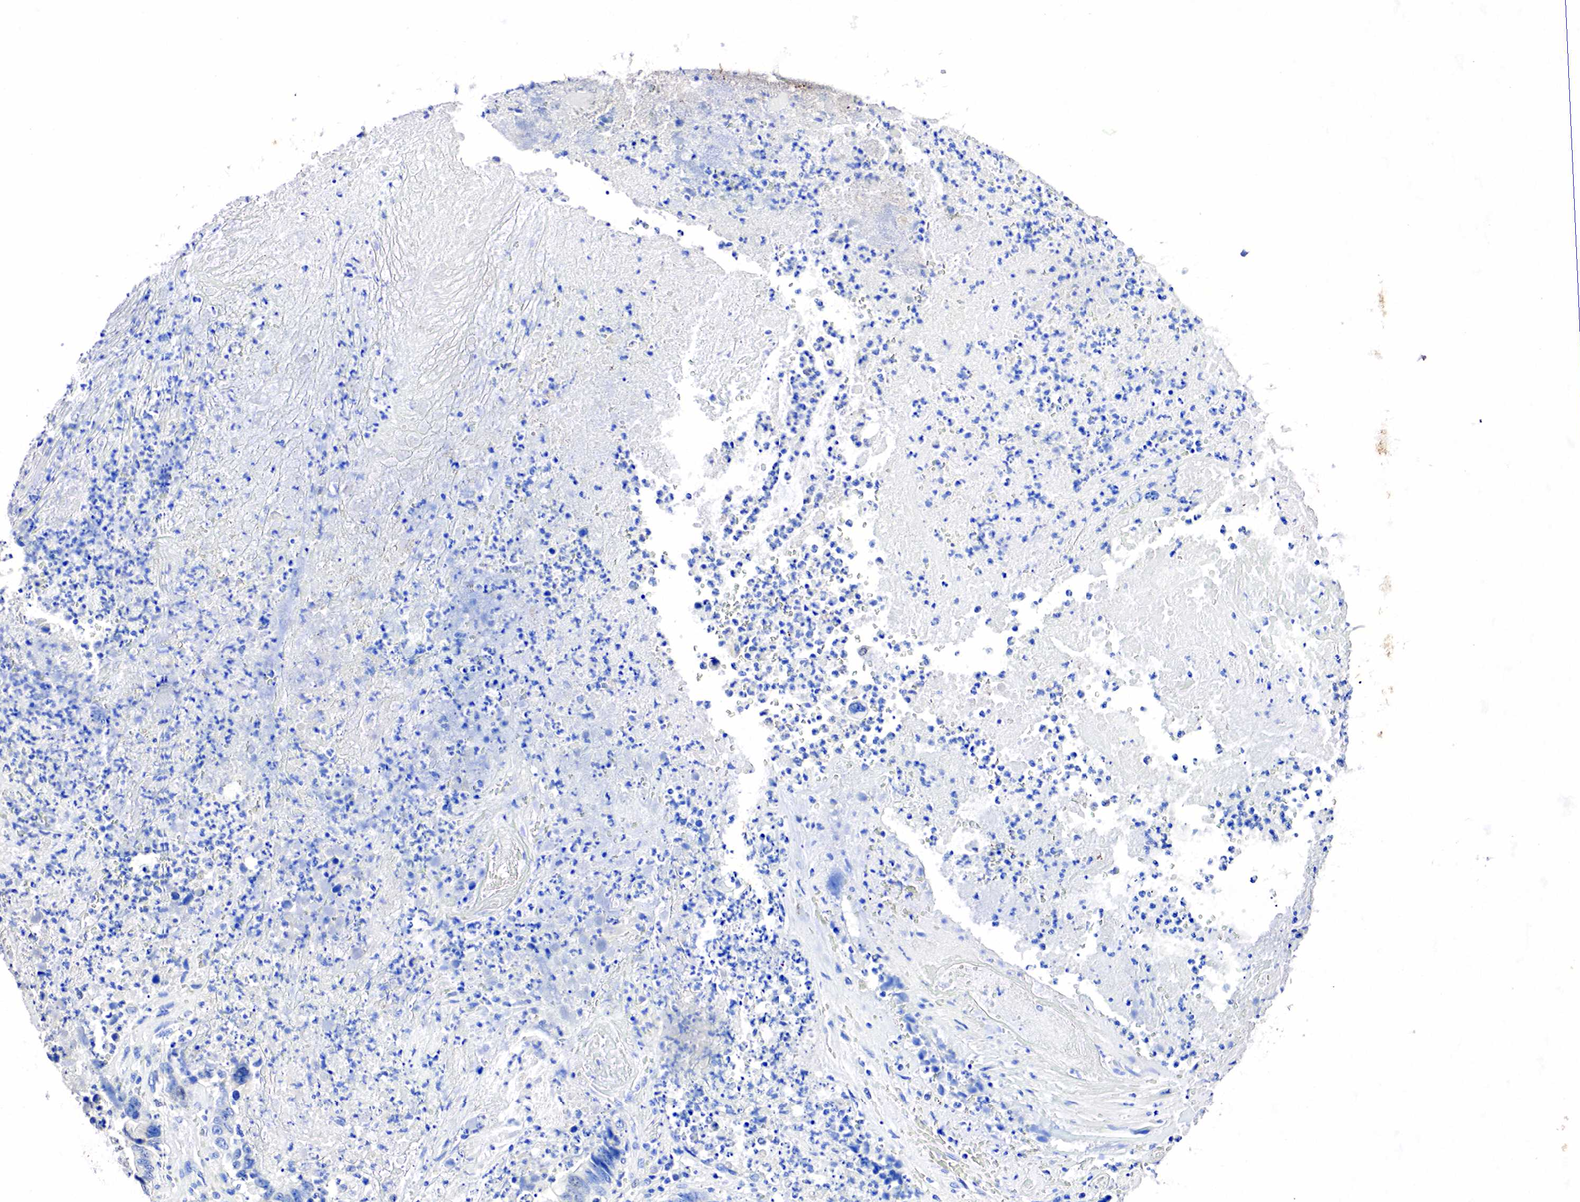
{"staining": {"intensity": "negative", "quantity": "none", "location": "none"}, "tissue": "colorectal cancer", "cell_type": "Tumor cells", "image_type": "cancer", "snomed": [{"axis": "morphology", "description": "Adenocarcinoma, NOS"}, {"axis": "topography", "description": "Rectum"}], "caption": "Colorectal adenocarcinoma stained for a protein using immunohistochemistry exhibits no staining tumor cells.", "gene": "SST", "patient": {"sex": "female", "age": 65}}